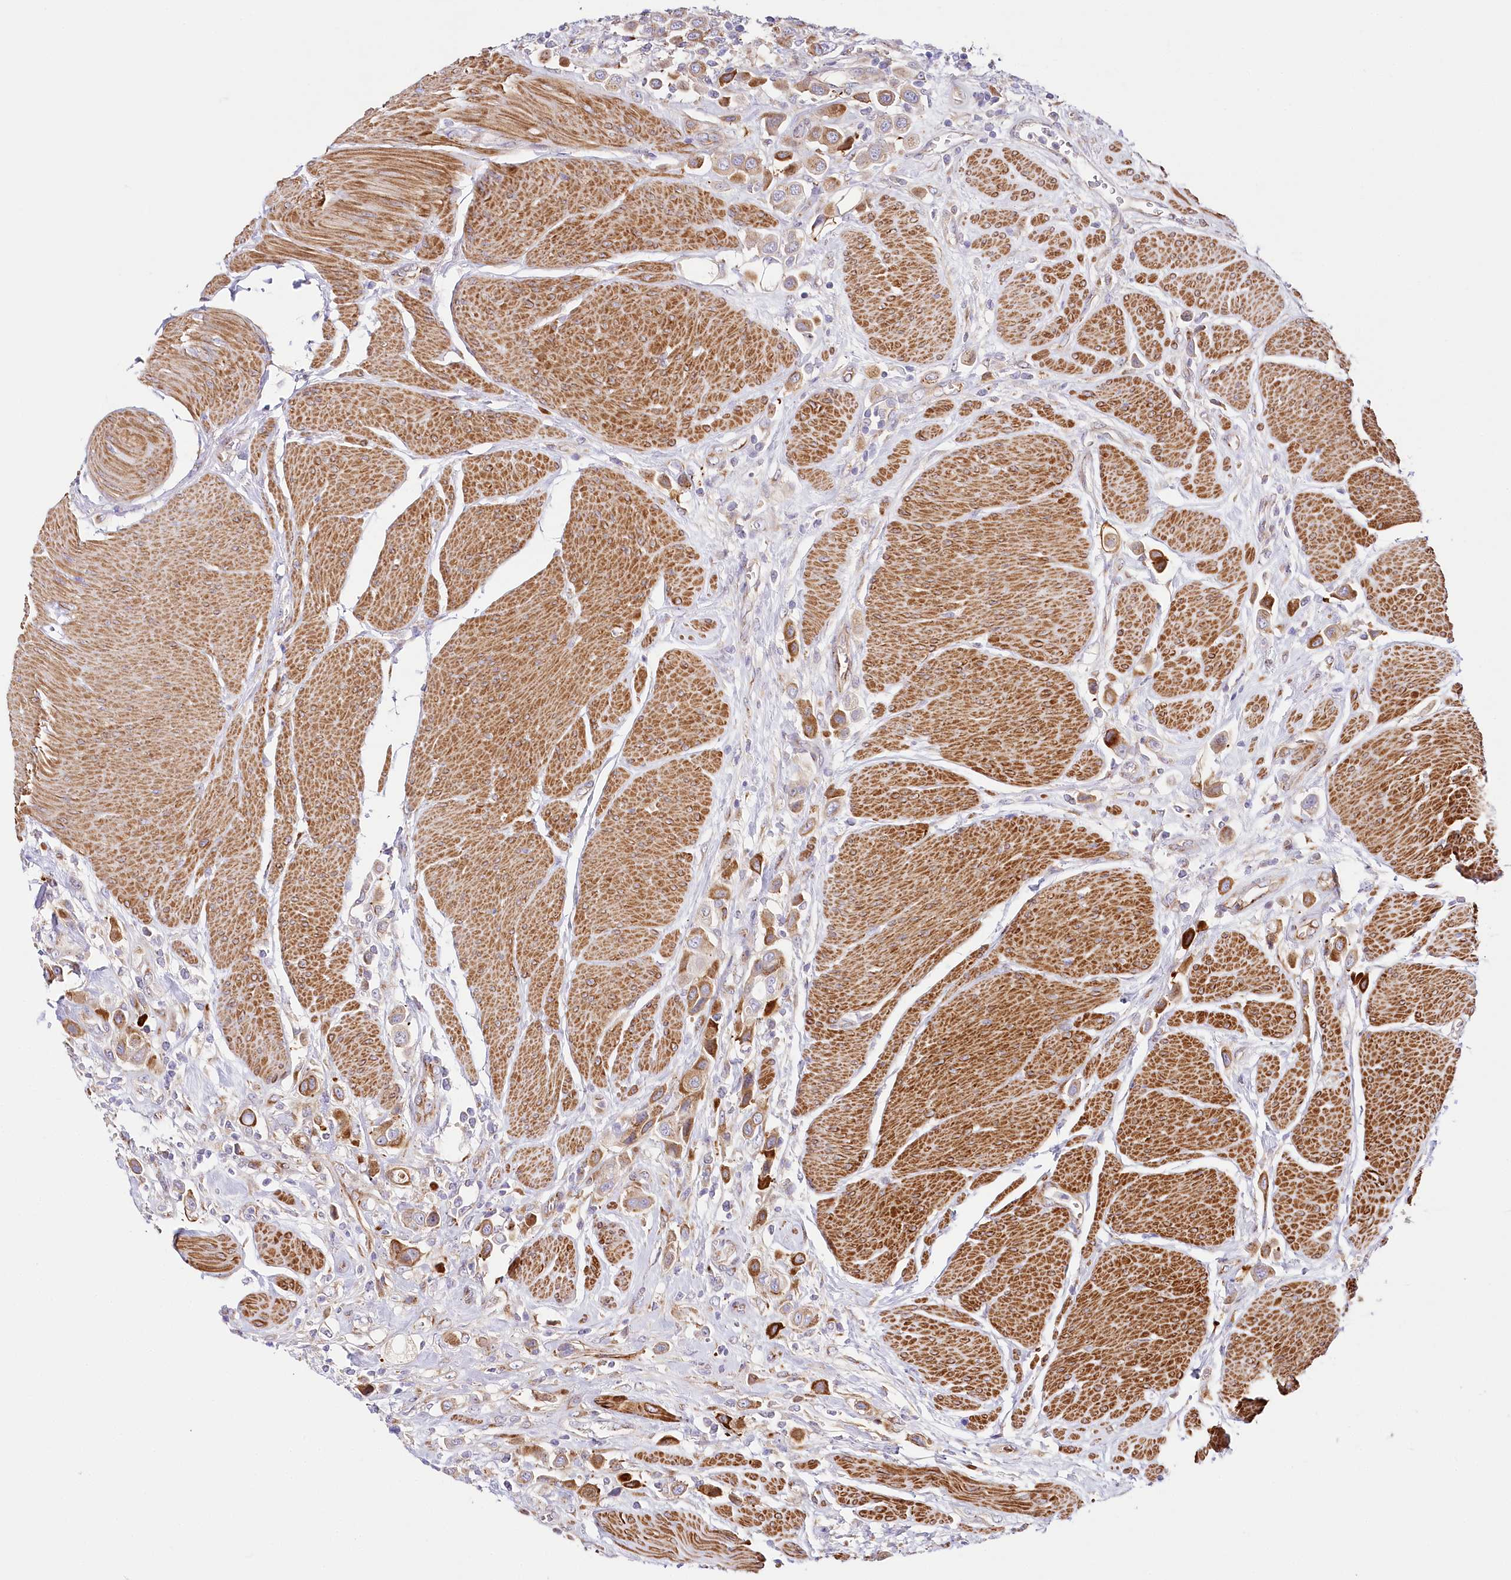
{"staining": {"intensity": "strong", "quantity": ">75%", "location": "cytoplasmic/membranous"}, "tissue": "urothelial cancer", "cell_type": "Tumor cells", "image_type": "cancer", "snomed": [{"axis": "morphology", "description": "Urothelial carcinoma, High grade"}, {"axis": "topography", "description": "Urinary bladder"}], "caption": "A brown stain shows strong cytoplasmic/membranous staining of a protein in human urothelial cancer tumor cells.", "gene": "ABRAXAS2", "patient": {"sex": "male", "age": 50}}